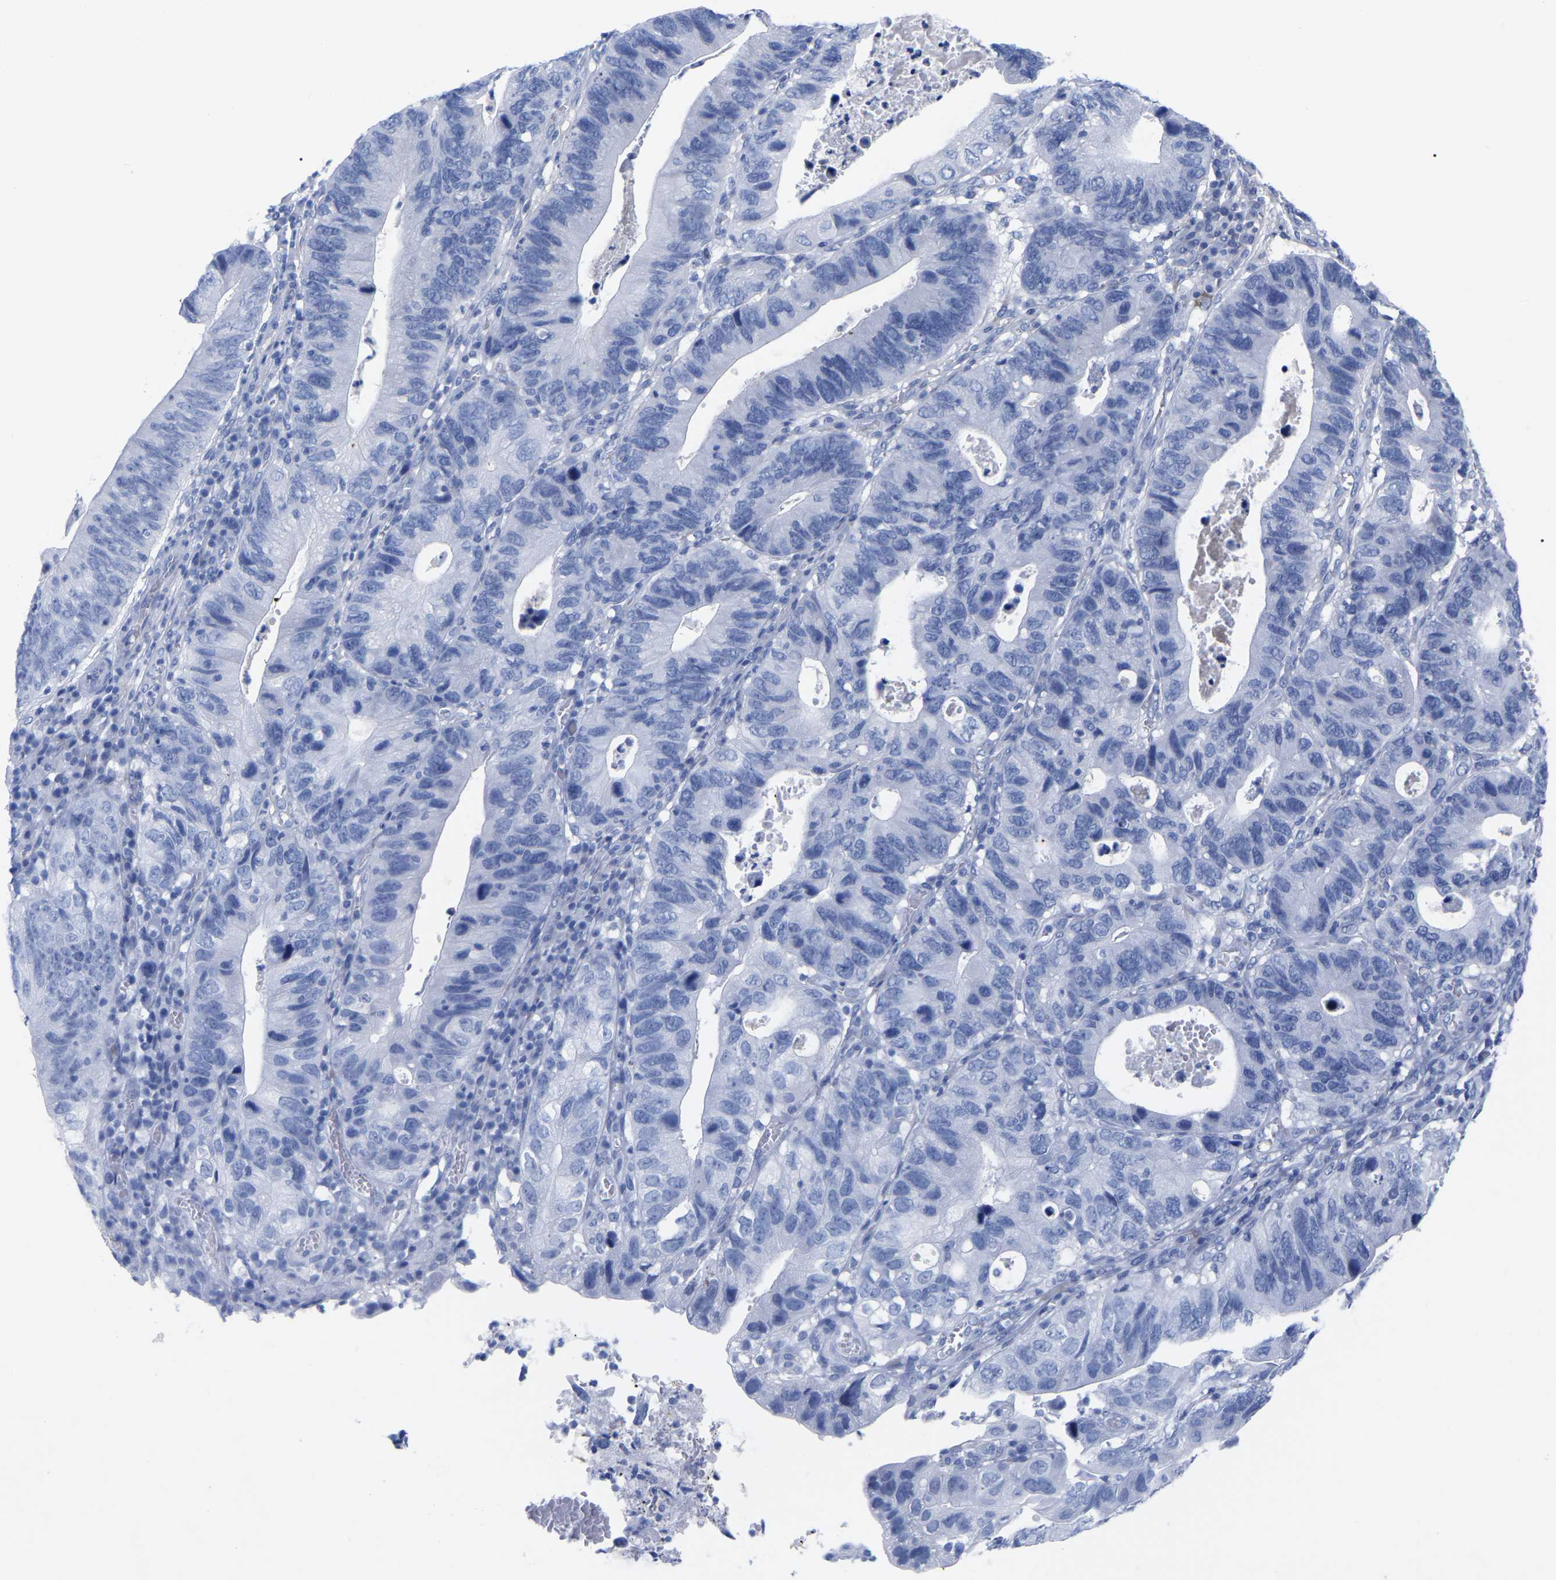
{"staining": {"intensity": "negative", "quantity": "none", "location": "none"}, "tissue": "stomach cancer", "cell_type": "Tumor cells", "image_type": "cancer", "snomed": [{"axis": "morphology", "description": "Adenocarcinoma, NOS"}, {"axis": "topography", "description": "Stomach"}], "caption": "The photomicrograph shows no staining of tumor cells in stomach cancer (adenocarcinoma).", "gene": "HAPLN1", "patient": {"sex": "male", "age": 59}}